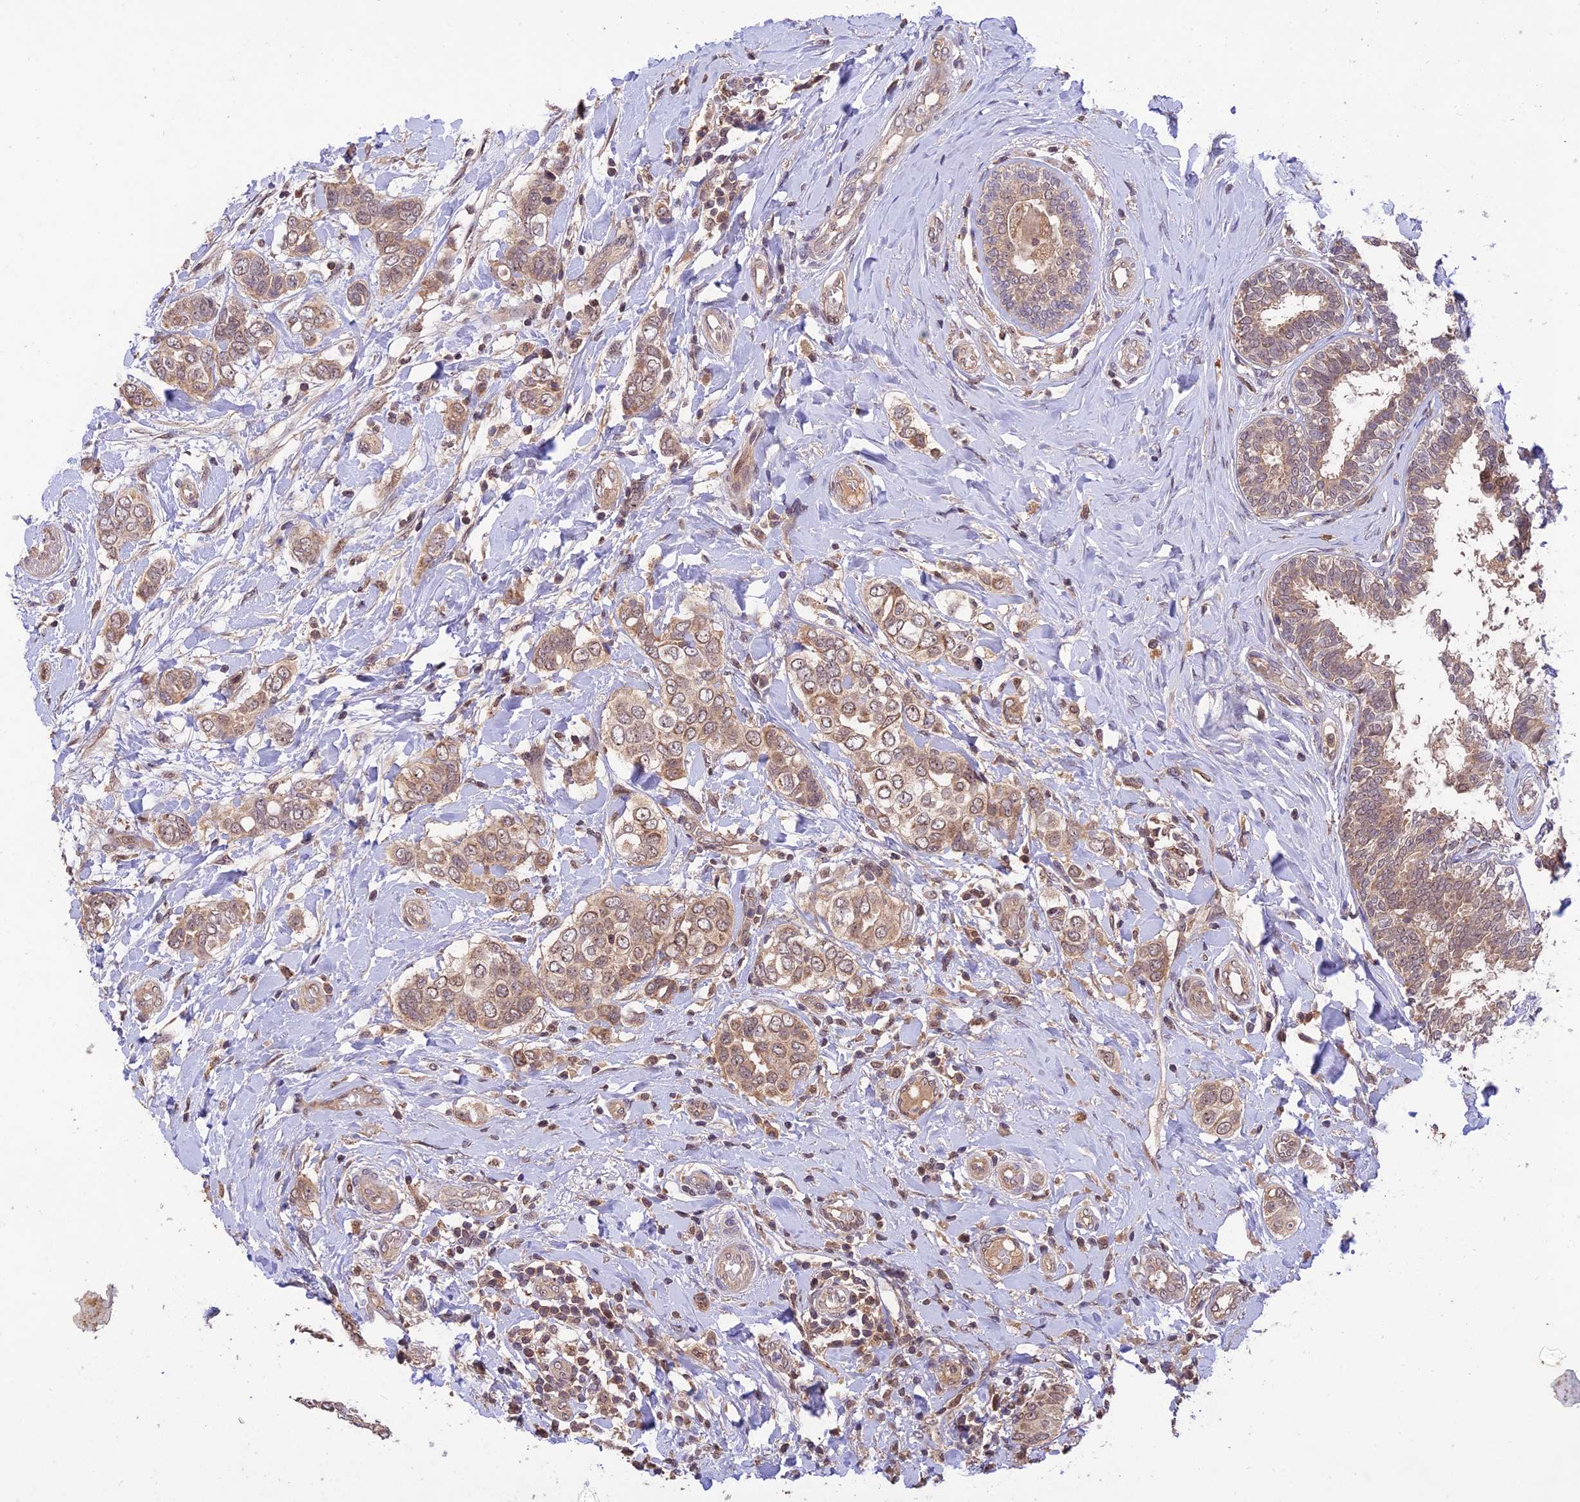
{"staining": {"intensity": "weak", "quantity": ">75%", "location": "cytoplasmic/membranous,nuclear"}, "tissue": "breast cancer", "cell_type": "Tumor cells", "image_type": "cancer", "snomed": [{"axis": "morphology", "description": "Lobular carcinoma"}, {"axis": "topography", "description": "Breast"}], "caption": "Immunohistochemical staining of human breast cancer (lobular carcinoma) exhibits low levels of weak cytoplasmic/membranous and nuclear expression in about >75% of tumor cells.", "gene": "REV1", "patient": {"sex": "female", "age": 51}}